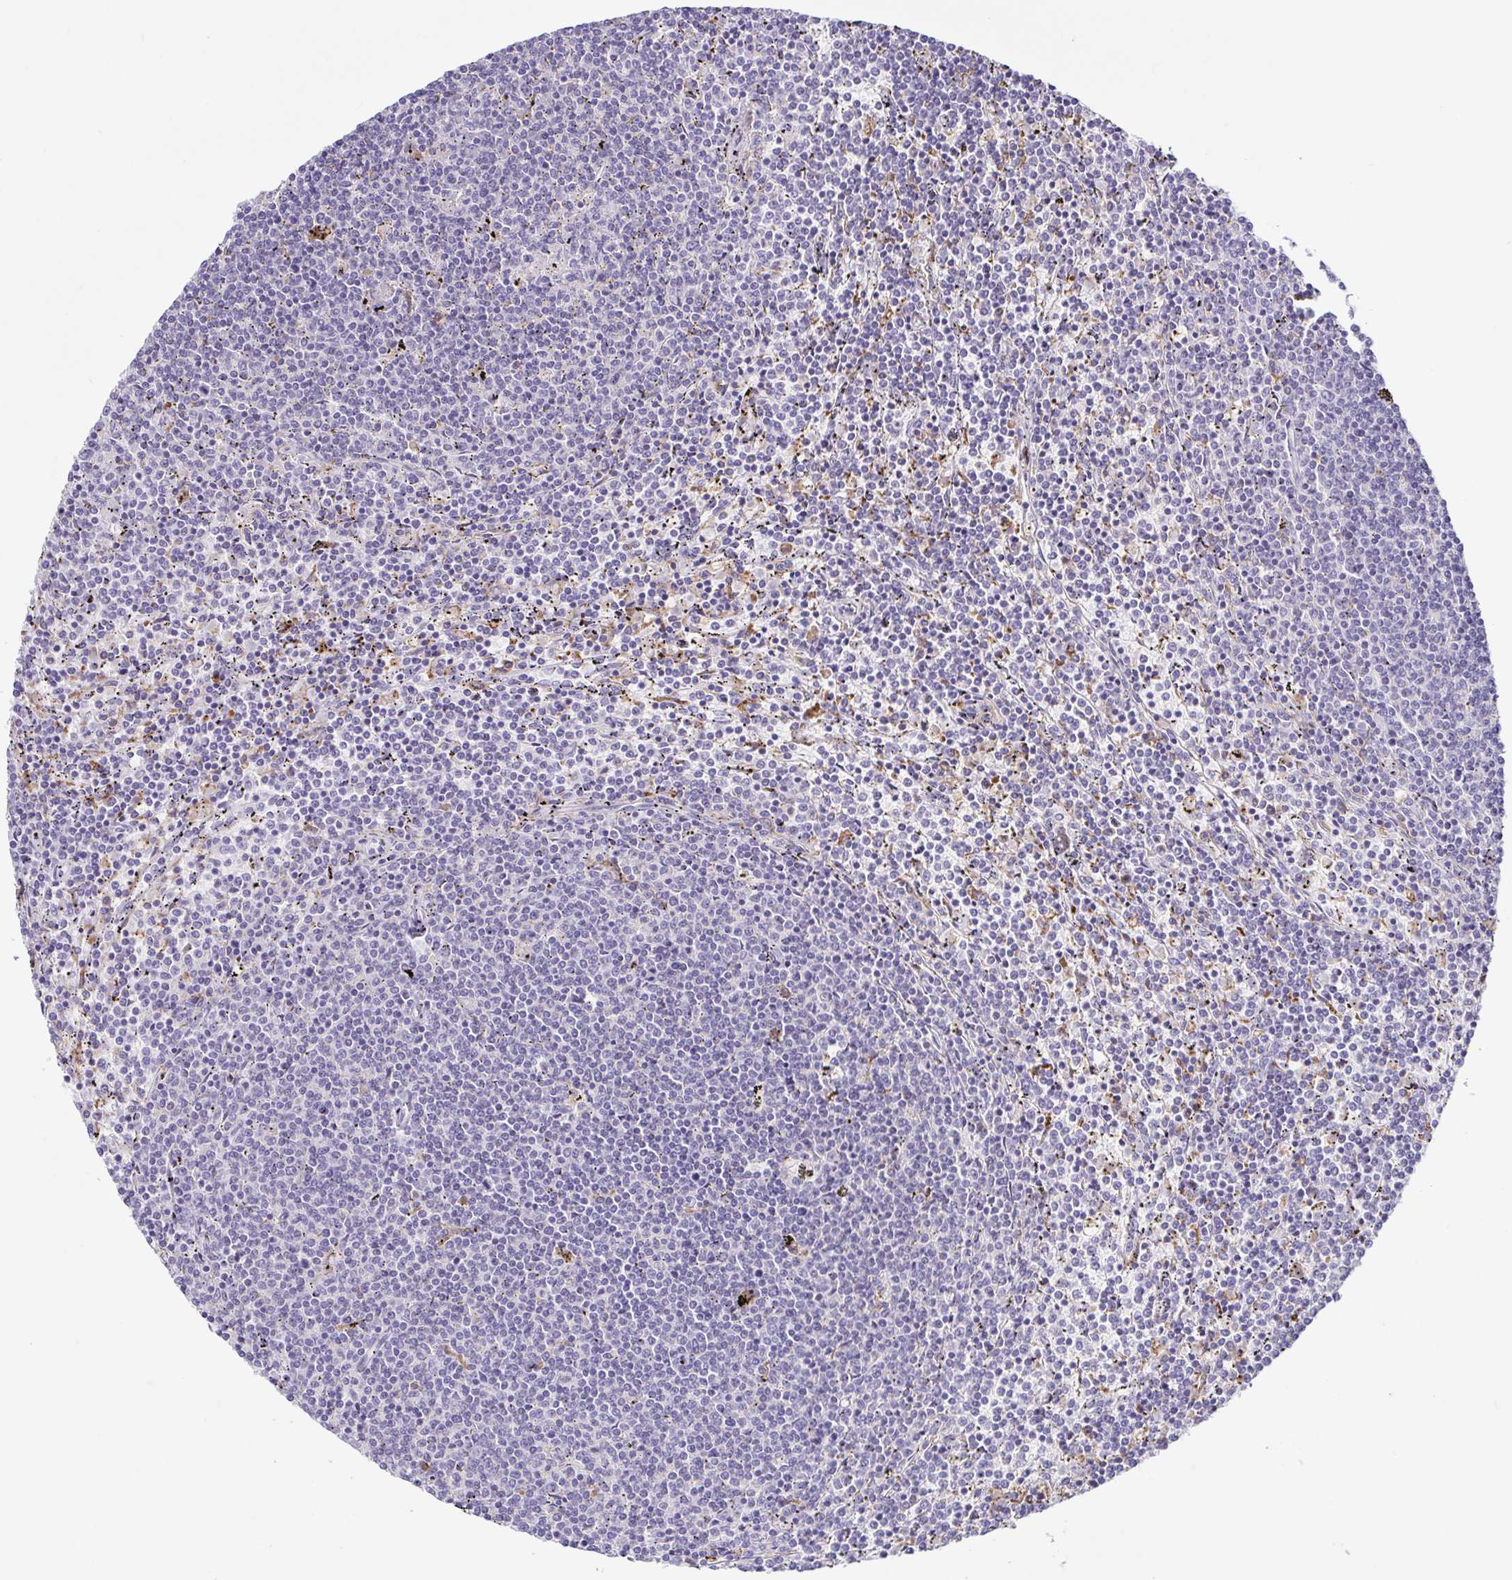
{"staining": {"intensity": "negative", "quantity": "none", "location": "none"}, "tissue": "lymphoma", "cell_type": "Tumor cells", "image_type": "cancer", "snomed": [{"axis": "morphology", "description": "Malignant lymphoma, non-Hodgkin's type, Low grade"}, {"axis": "topography", "description": "Spleen"}], "caption": "Protein analysis of lymphoma demonstrates no significant positivity in tumor cells.", "gene": "ATP6V1G2", "patient": {"sex": "female", "age": 50}}